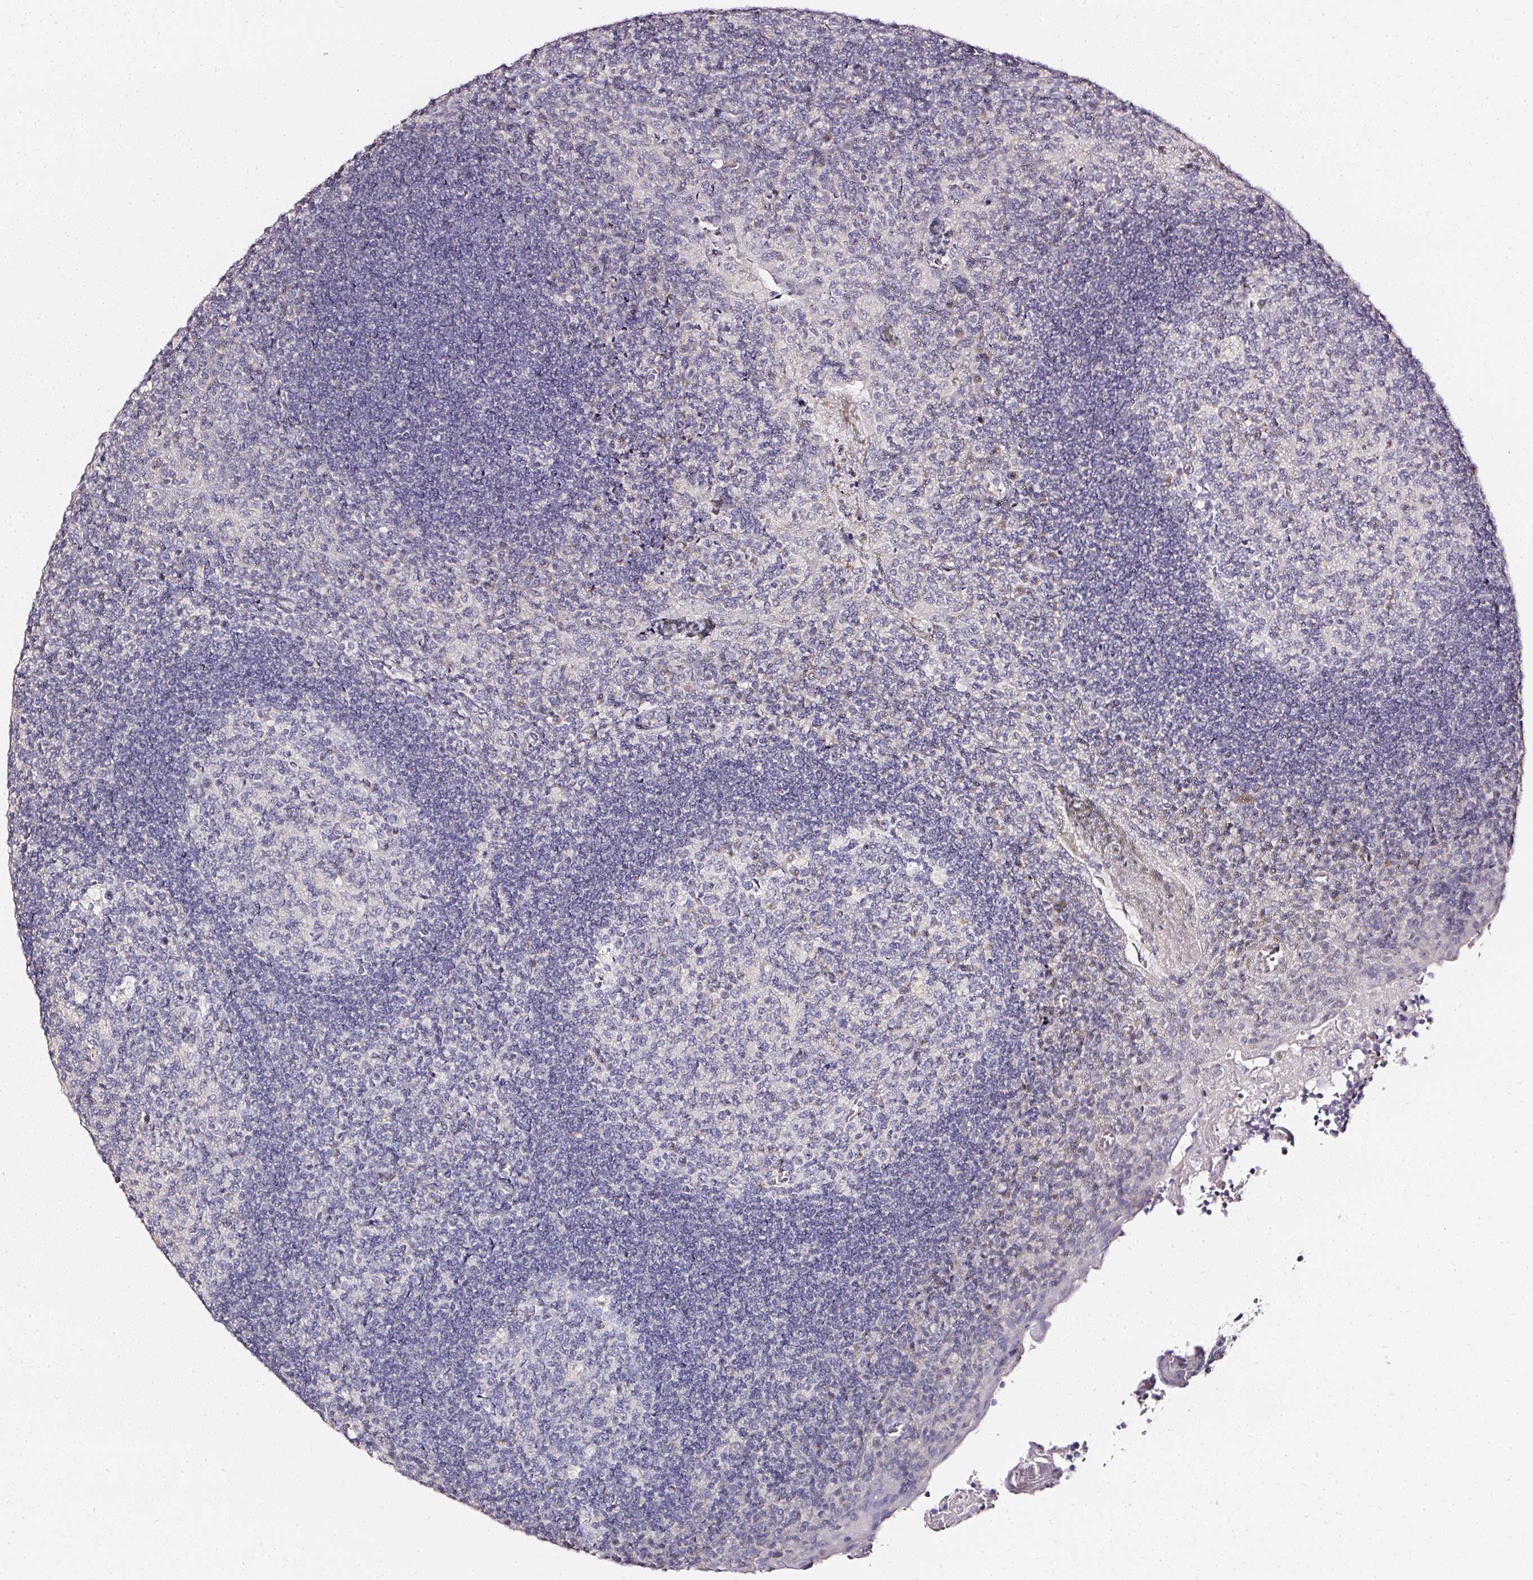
{"staining": {"intensity": "negative", "quantity": "none", "location": "none"}, "tissue": "tonsil", "cell_type": "Germinal center cells", "image_type": "normal", "snomed": [{"axis": "morphology", "description": "Normal tissue, NOS"}, {"axis": "topography", "description": "Tonsil"}], "caption": "Immunohistochemistry histopathology image of benign human tonsil stained for a protein (brown), which demonstrates no staining in germinal center cells.", "gene": "NTRK1", "patient": {"sex": "male", "age": 17}}